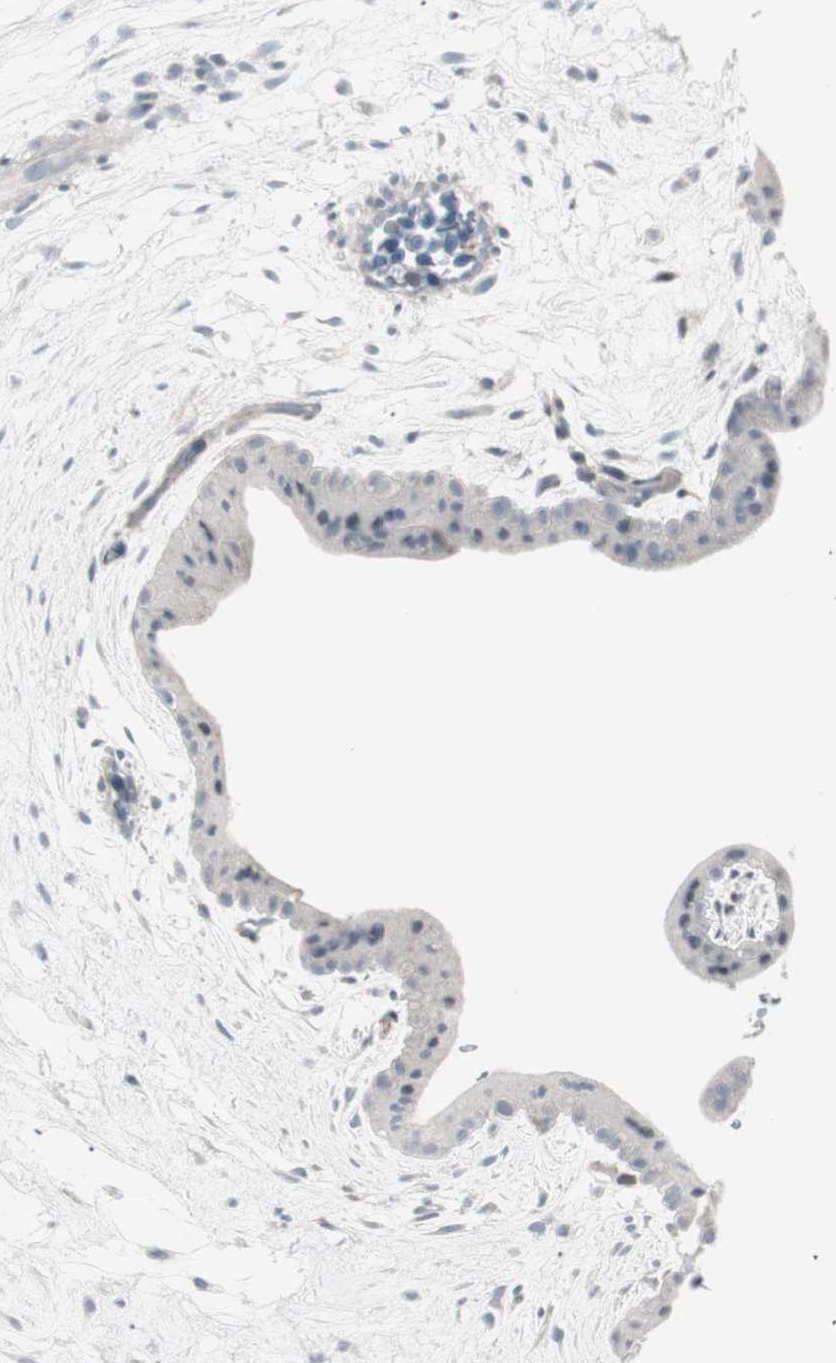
{"staining": {"intensity": "negative", "quantity": "none", "location": "none"}, "tissue": "placenta", "cell_type": "Decidual cells", "image_type": "normal", "snomed": [{"axis": "morphology", "description": "Normal tissue, NOS"}, {"axis": "topography", "description": "Placenta"}], "caption": "Histopathology image shows no significant protein positivity in decidual cells of normal placenta. (Stains: DAB (3,3'-diaminobenzidine) immunohistochemistry with hematoxylin counter stain, Microscopy: brightfield microscopy at high magnification).", "gene": "MAP4K4", "patient": {"sex": "female", "age": 35}}